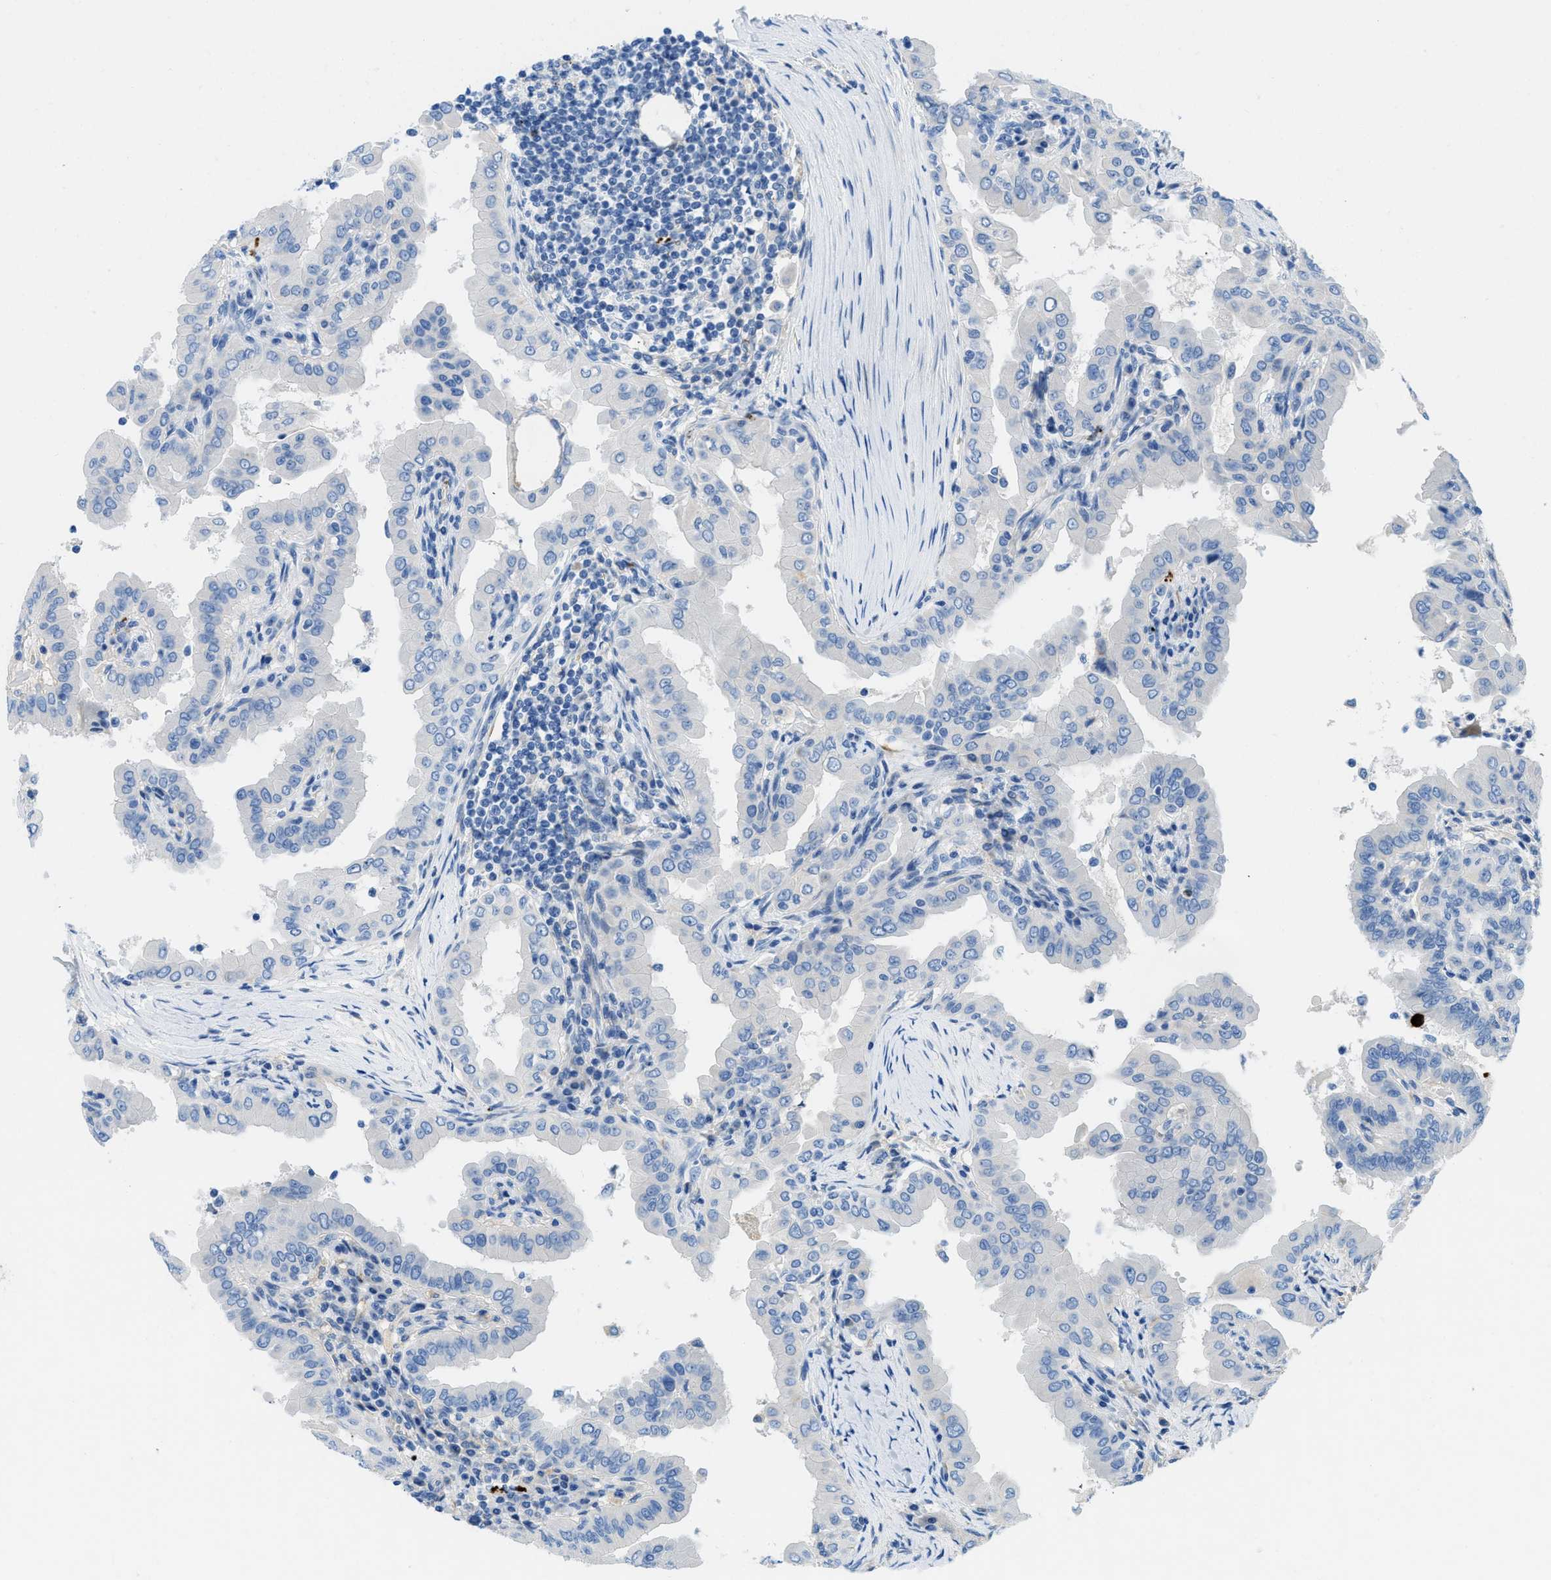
{"staining": {"intensity": "negative", "quantity": "none", "location": "none"}, "tissue": "thyroid cancer", "cell_type": "Tumor cells", "image_type": "cancer", "snomed": [{"axis": "morphology", "description": "Papillary adenocarcinoma, NOS"}, {"axis": "topography", "description": "Thyroid gland"}], "caption": "This is an immunohistochemistry image of human thyroid cancer (papillary adenocarcinoma). There is no staining in tumor cells.", "gene": "XCR1", "patient": {"sex": "male", "age": 33}}